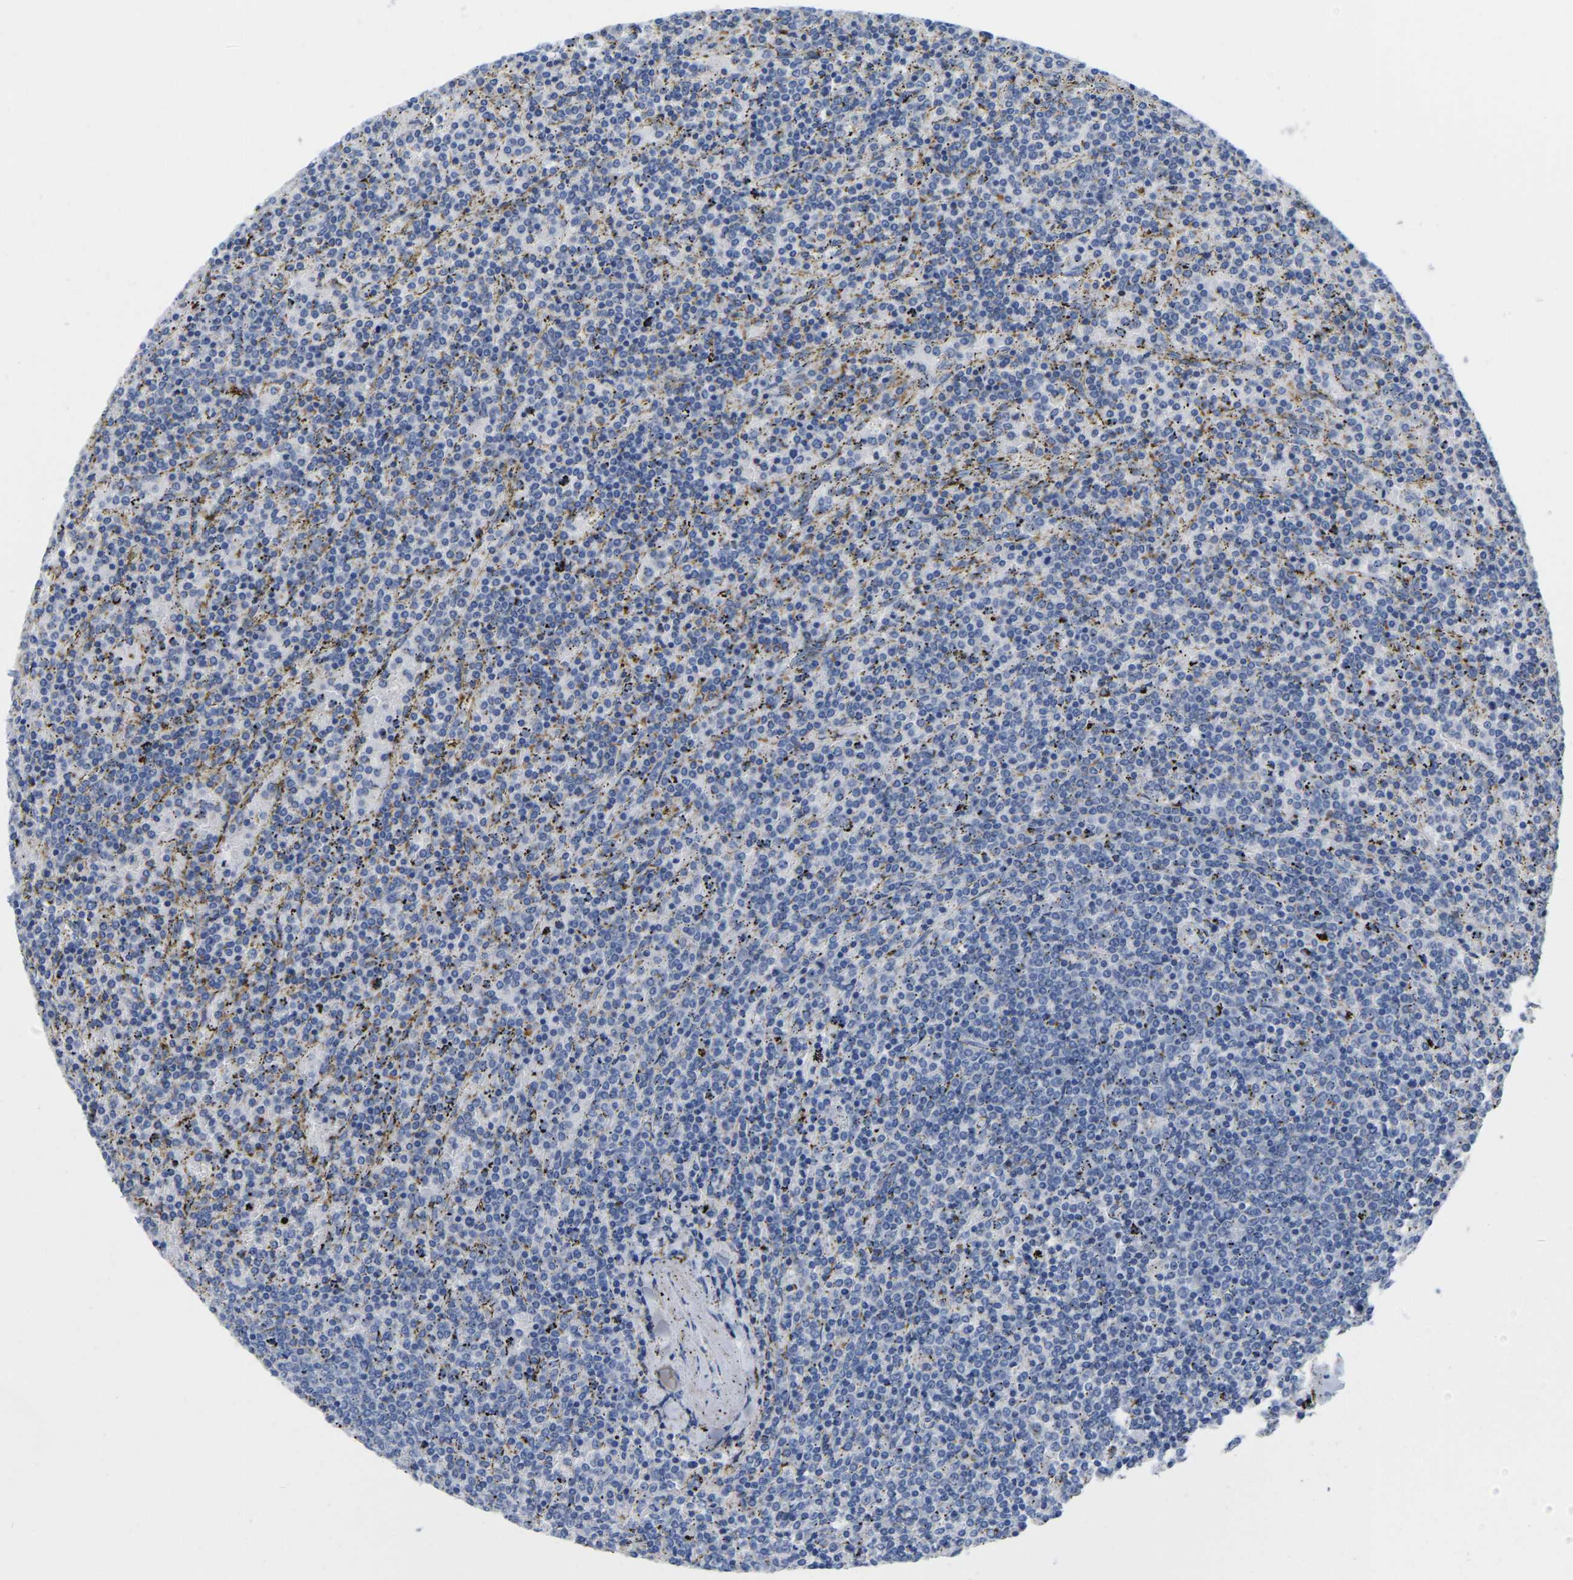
{"staining": {"intensity": "negative", "quantity": "none", "location": "none"}, "tissue": "lymphoma", "cell_type": "Tumor cells", "image_type": "cancer", "snomed": [{"axis": "morphology", "description": "Malignant lymphoma, non-Hodgkin's type, Low grade"}, {"axis": "topography", "description": "Spleen"}], "caption": "An IHC image of malignant lymphoma, non-Hodgkin's type (low-grade) is shown. There is no staining in tumor cells of malignant lymphoma, non-Hodgkin's type (low-grade).", "gene": "ULBP2", "patient": {"sex": "female", "age": 77}}